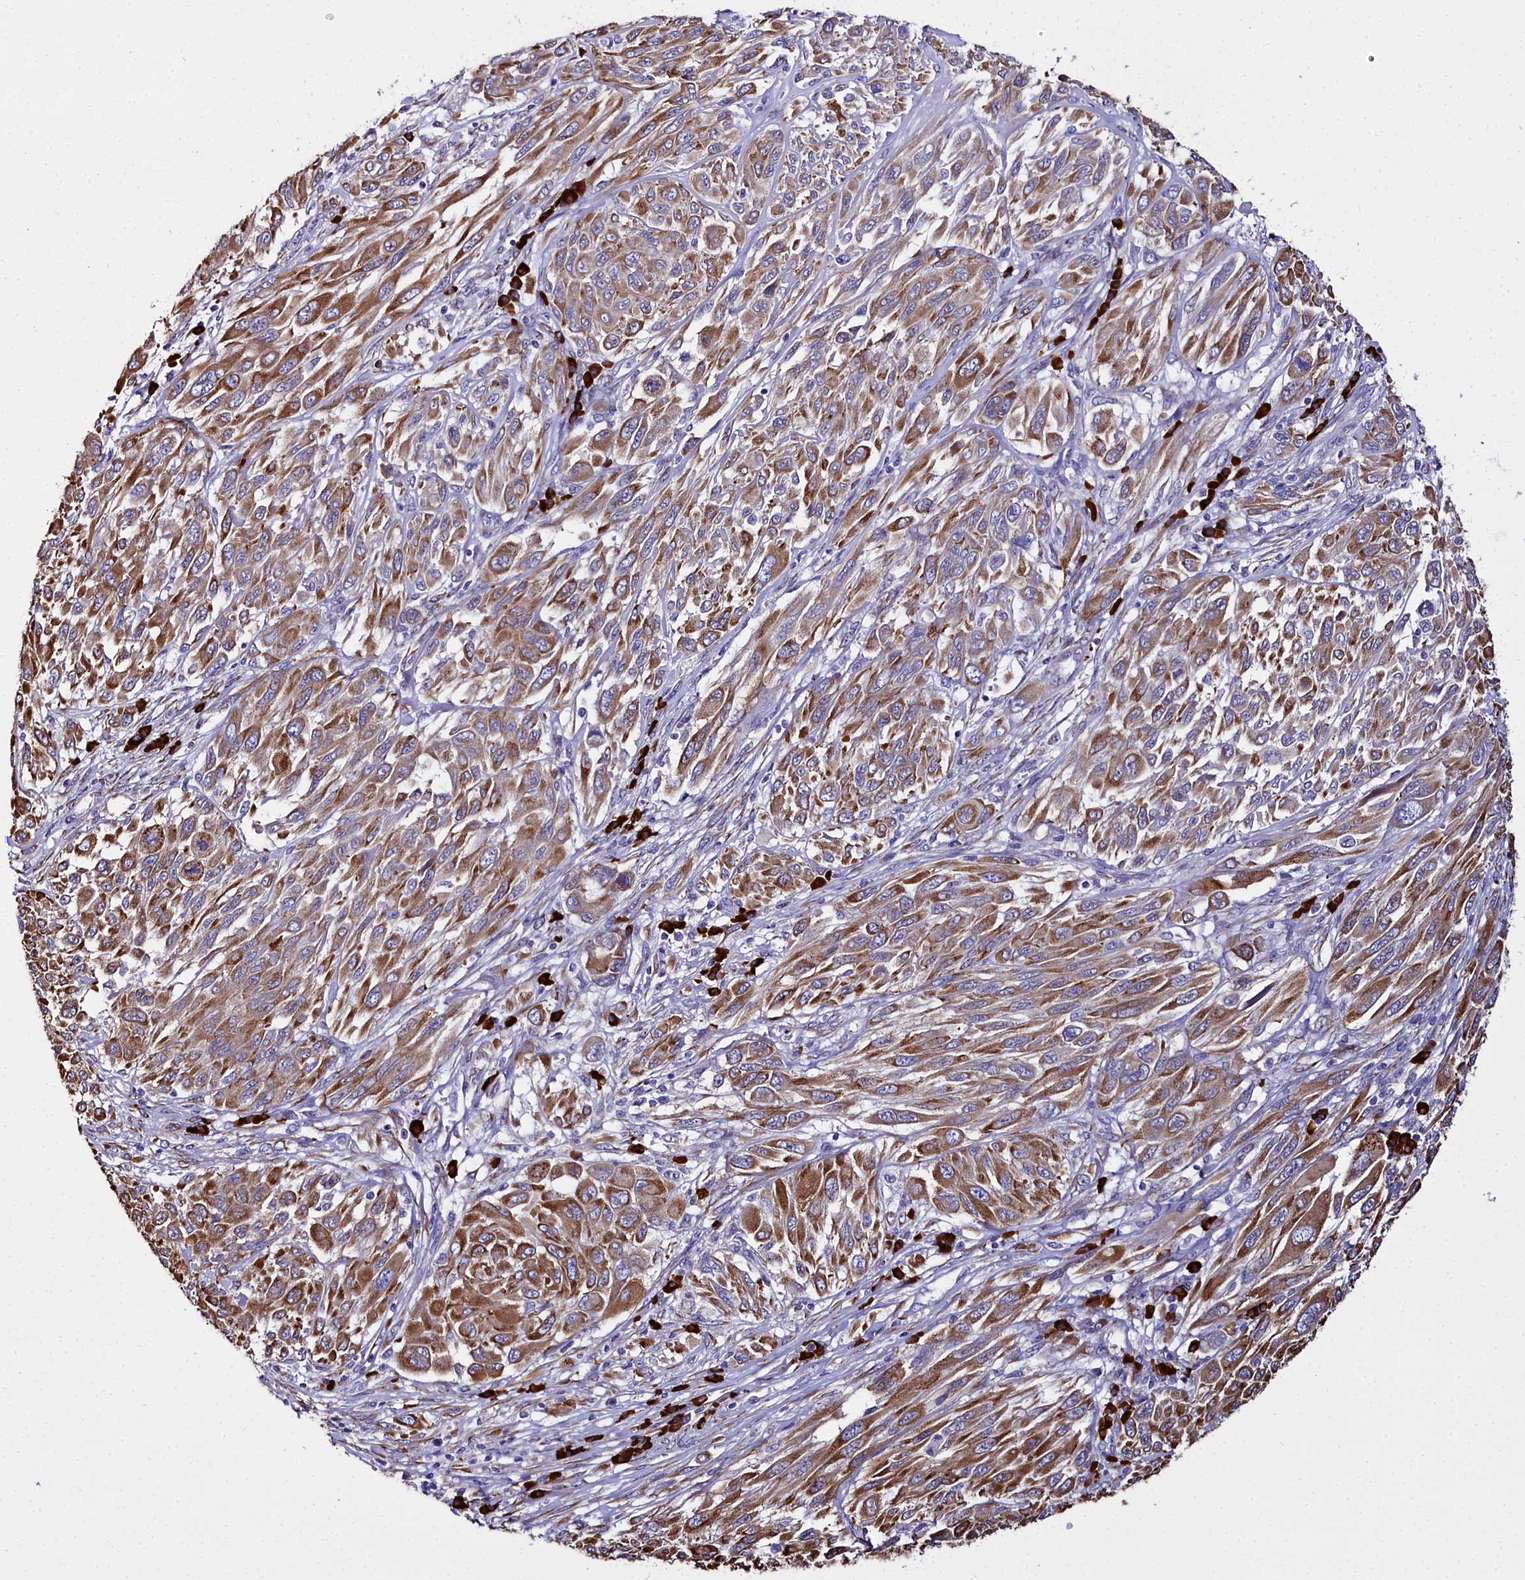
{"staining": {"intensity": "moderate", "quantity": ">75%", "location": "cytoplasmic/membranous"}, "tissue": "melanoma", "cell_type": "Tumor cells", "image_type": "cancer", "snomed": [{"axis": "morphology", "description": "Malignant melanoma, NOS"}, {"axis": "topography", "description": "Skin"}], "caption": "A brown stain highlights moderate cytoplasmic/membranous positivity of a protein in human malignant melanoma tumor cells. (DAB (3,3'-diaminobenzidine) = brown stain, brightfield microscopy at high magnification).", "gene": "TXNDC5", "patient": {"sex": "female", "age": 91}}